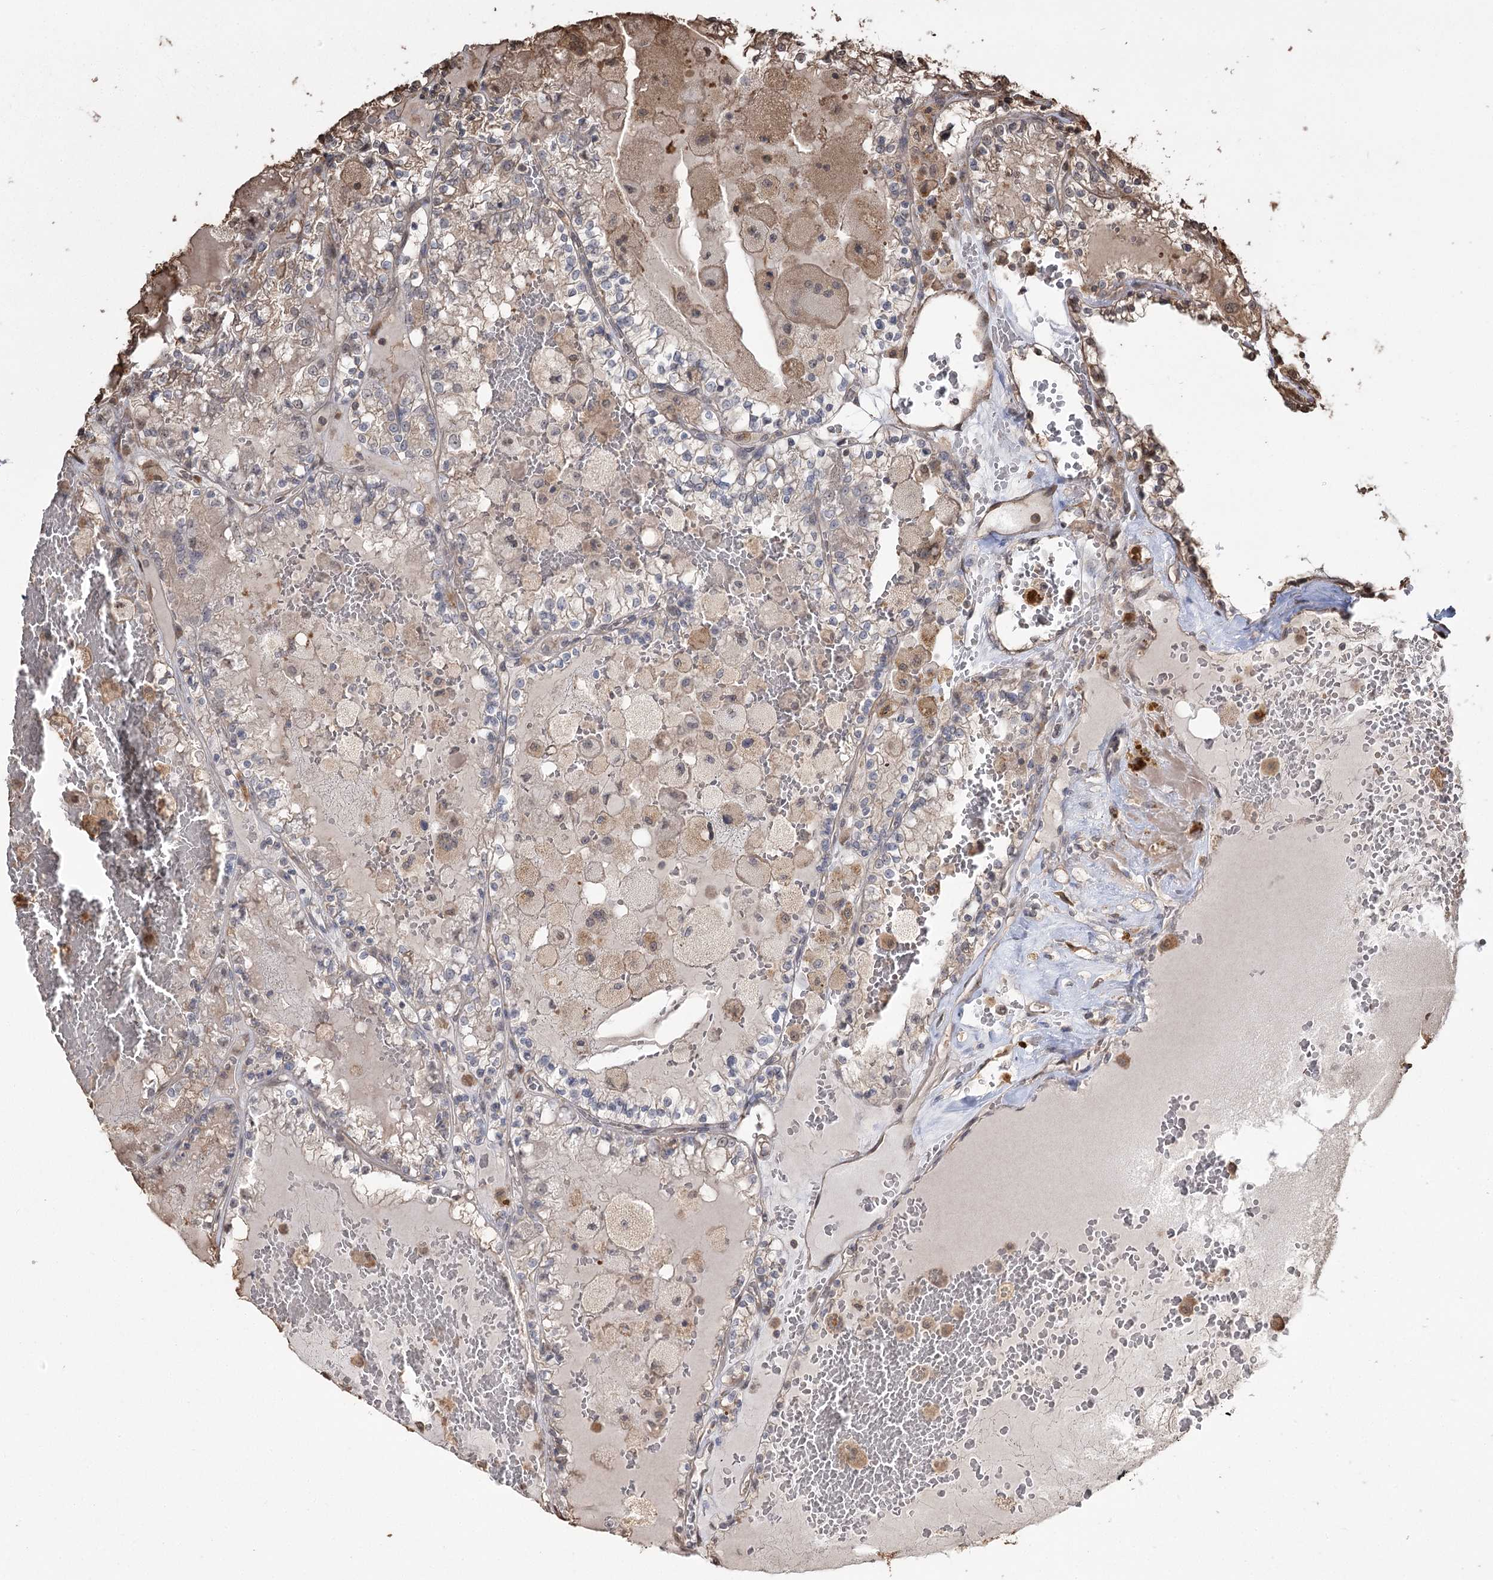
{"staining": {"intensity": "weak", "quantity": "<25%", "location": "cytoplasmic/membranous"}, "tissue": "renal cancer", "cell_type": "Tumor cells", "image_type": "cancer", "snomed": [{"axis": "morphology", "description": "Adenocarcinoma, NOS"}, {"axis": "topography", "description": "Kidney"}], "caption": "There is no significant positivity in tumor cells of renal cancer (adenocarcinoma).", "gene": "PLCH1", "patient": {"sex": "female", "age": 56}}